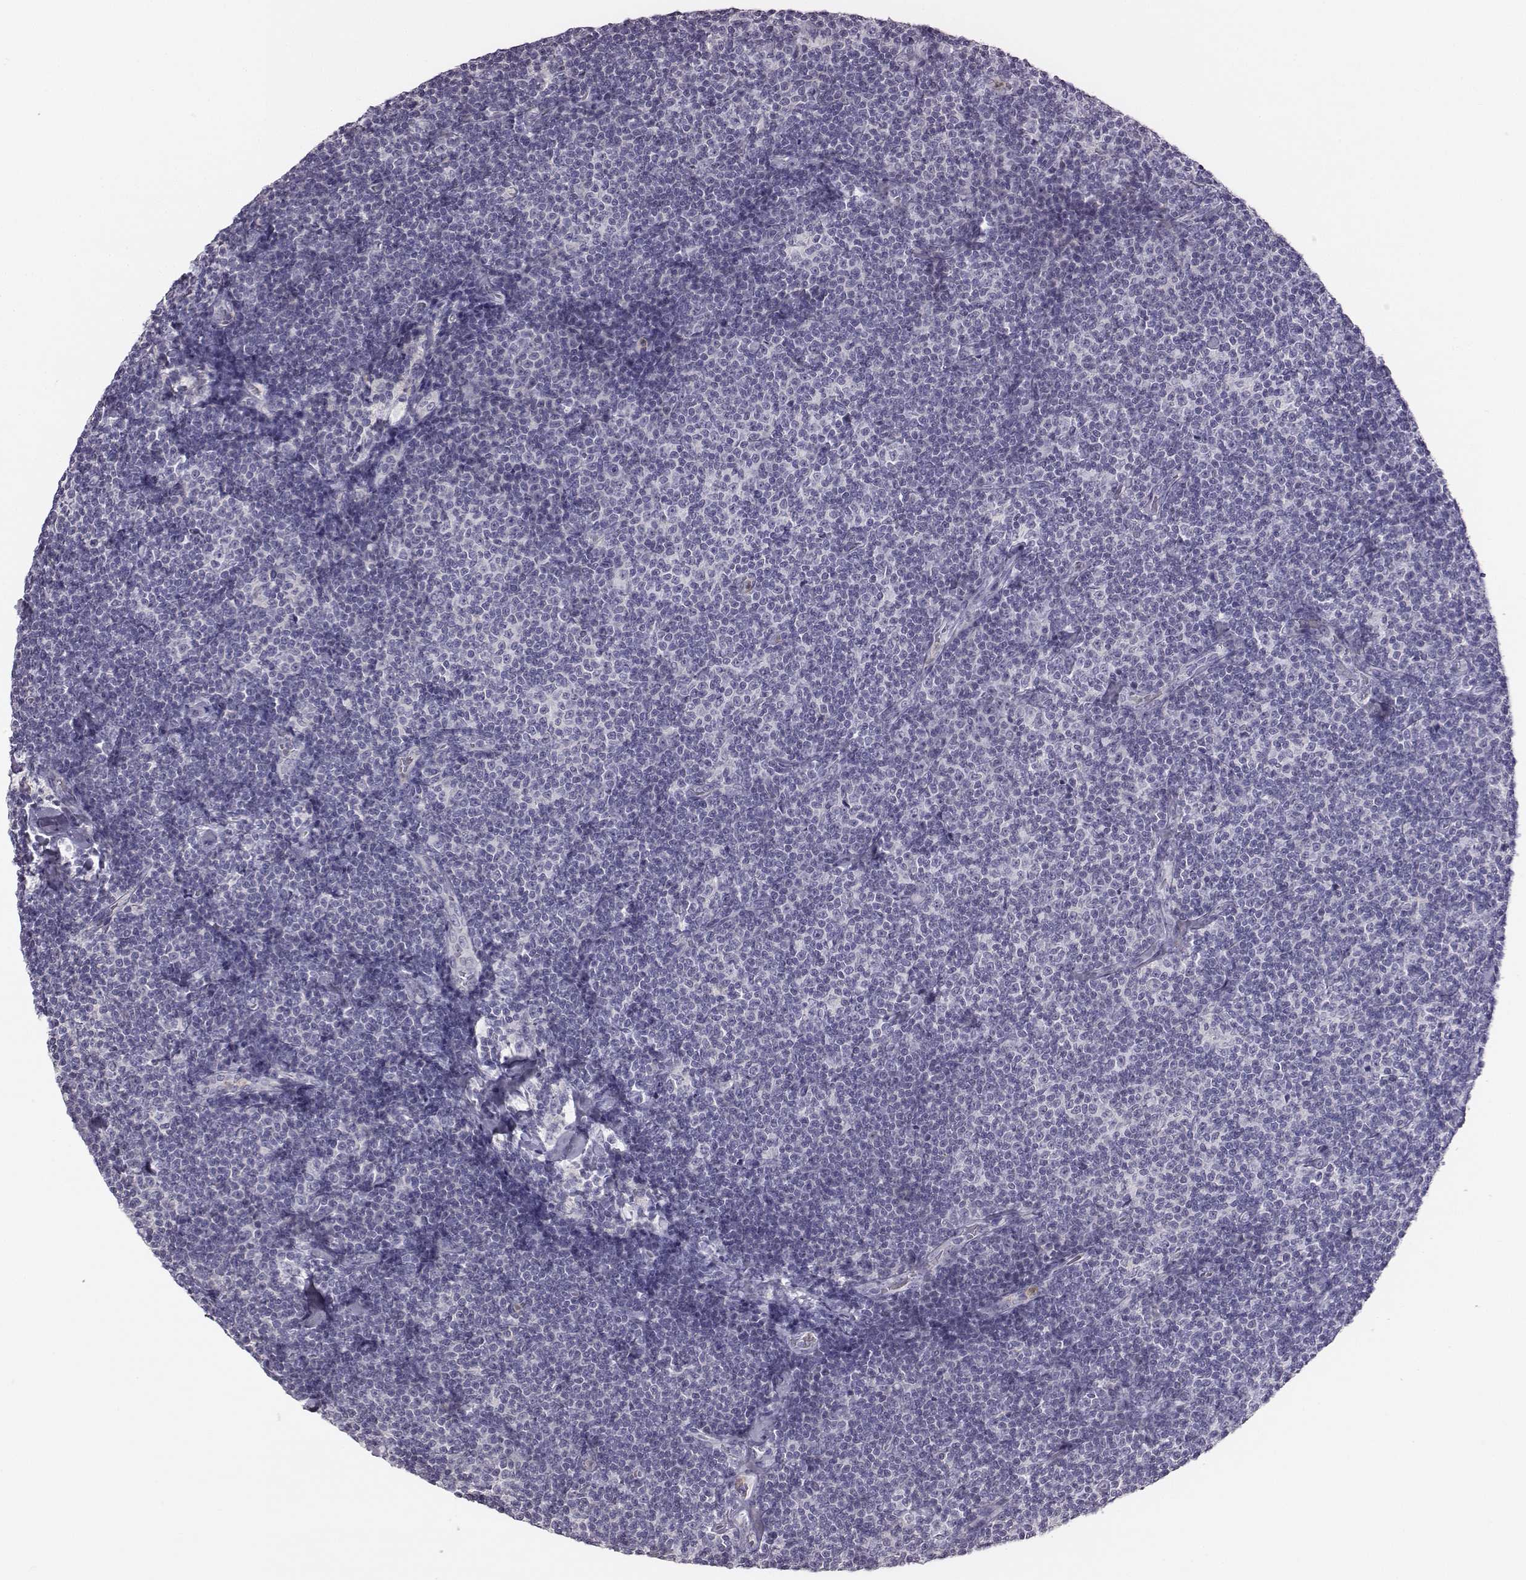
{"staining": {"intensity": "negative", "quantity": "none", "location": "none"}, "tissue": "lymphoma", "cell_type": "Tumor cells", "image_type": "cancer", "snomed": [{"axis": "morphology", "description": "Malignant lymphoma, non-Hodgkin's type, Low grade"}, {"axis": "topography", "description": "Lymph node"}], "caption": "An IHC image of lymphoma is shown. There is no staining in tumor cells of lymphoma.", "gene": "ADAM7", "patient": {"sex": "male", "age": 81}}